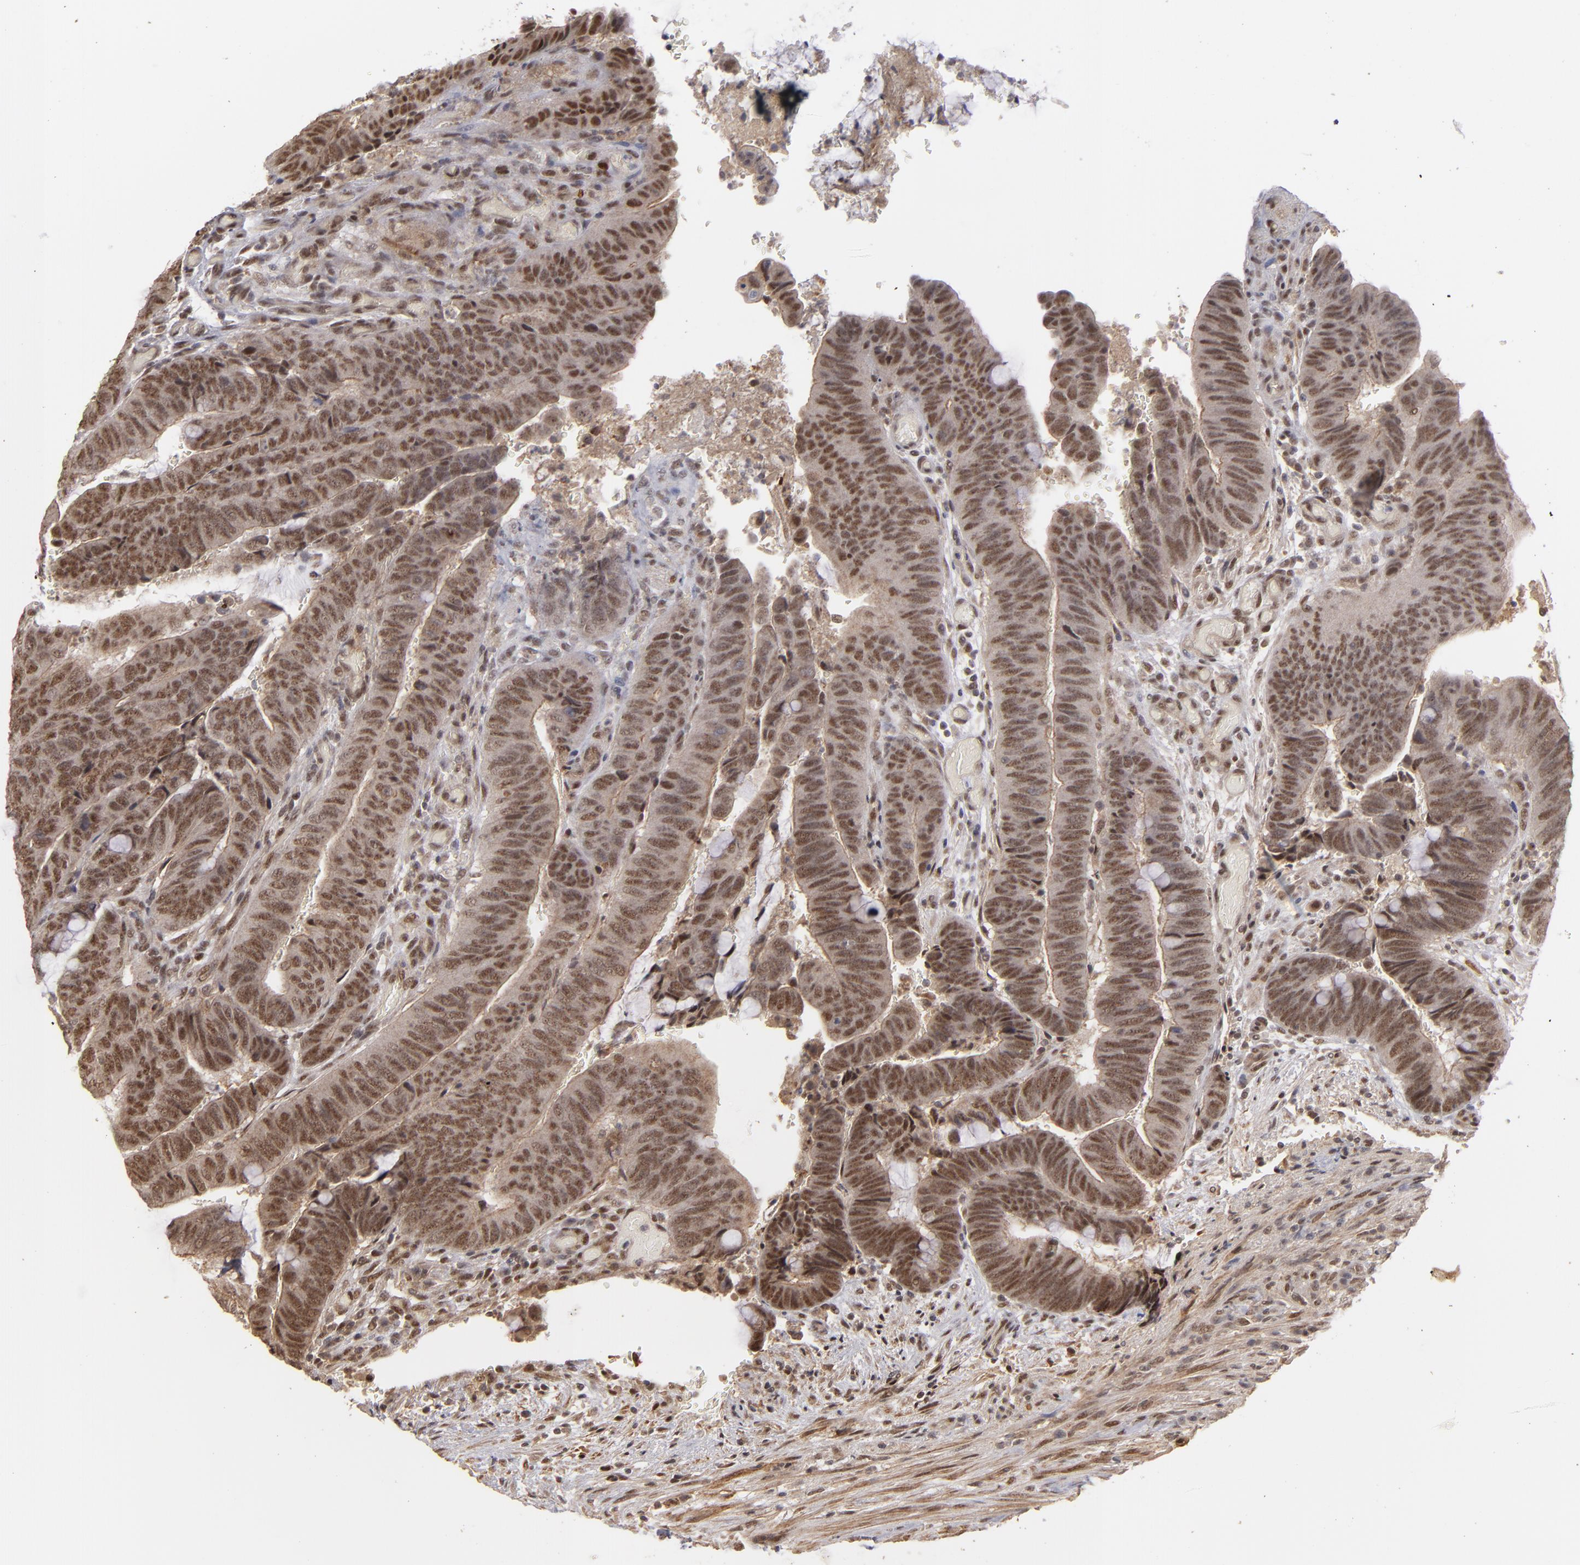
{"staining": {"intensity": "moderate", "quantity": "25%-75%", "location": "nuclear"}, "tissue": "colorectal cancer", "cell_type": "Tumor cells", "image_type": "cancer", "snomed": [{"axis": "morphology", "description": "Normal tissue, NOS"}, {"axis": "morphology", "description": "Adenocarcinoma, NOS"}, {"axis": "topography", "description": "Rectum"}], "caption": "Adenocarcinoma (colorectal) was stained to show a protein in brown. There is medium levels of moderate nuclear expression in about 25%-75% of tumor cells. (brown staining indicates protein expression, while blue staining denotes nuclei).", "gene": "ZNF234", "patient": {"sex": "male", "age": 92}}